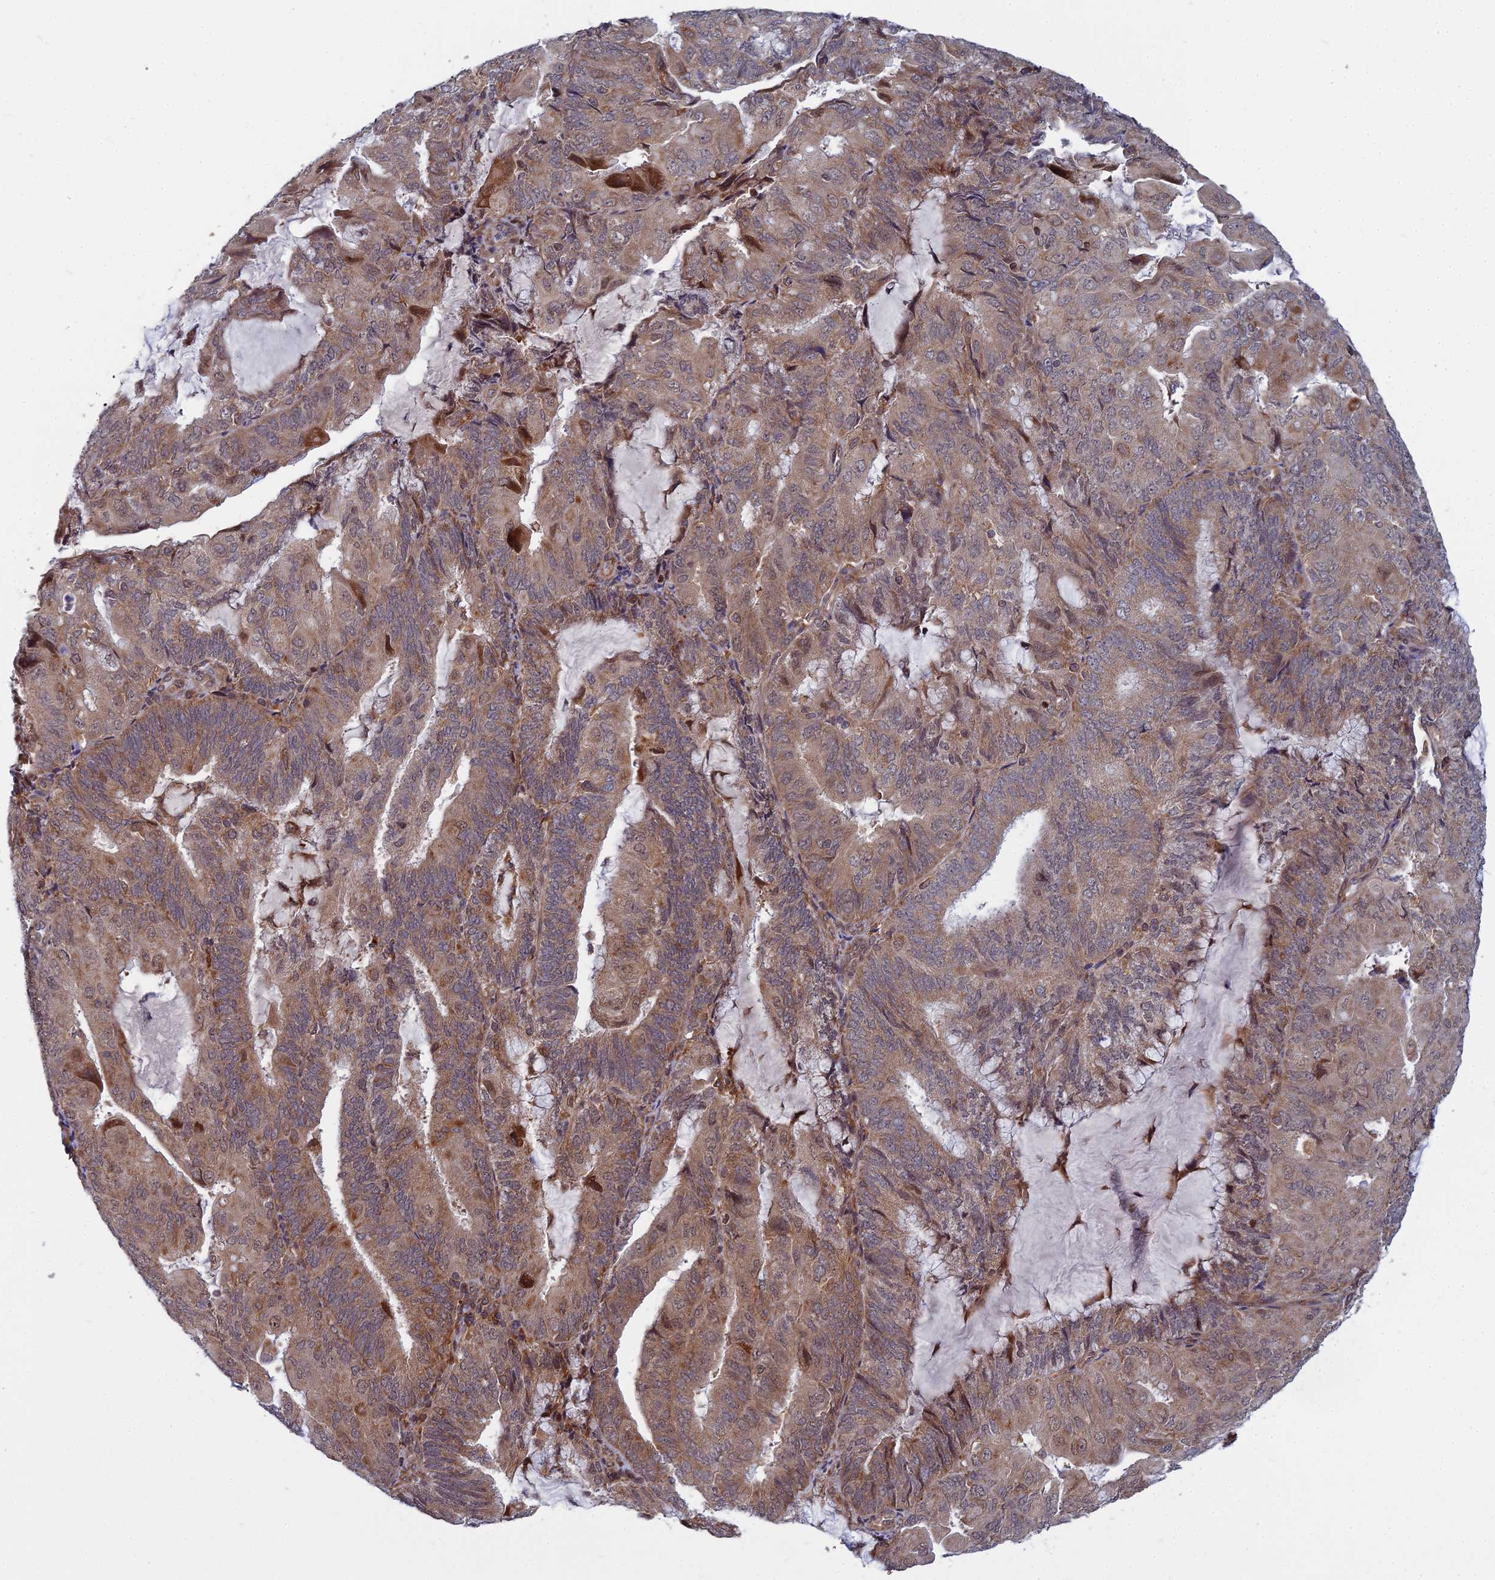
{"staining": {"intensity": "moderate", "quantity": ">75%", "location": "cytoplasmic/membranous,nuclear"}, "tissue": "endometrial cancer", "cell_type": "Tumor cells", "image_type": "cancer", "snomed": [{"axis": "morphology", "description": "Adenocarcinoma, NOS"}, {"axis": "topography", "description": "Endometrium"}], "caption": "The histopathology image demonstrates staining of endometrial adenocarcinoma, revealing moderate cytoplasmic/membranous and nuclear protein staining (brown color) within tumor cells. The staining is performed using DAB (3,3'-diaminobenzidine) brown chromogen to label protein expression. The nuclei are counter-stained blue using hematoxylin.", "gene": "COMMD2", "patient": {"sex": "female", "age": 81}}